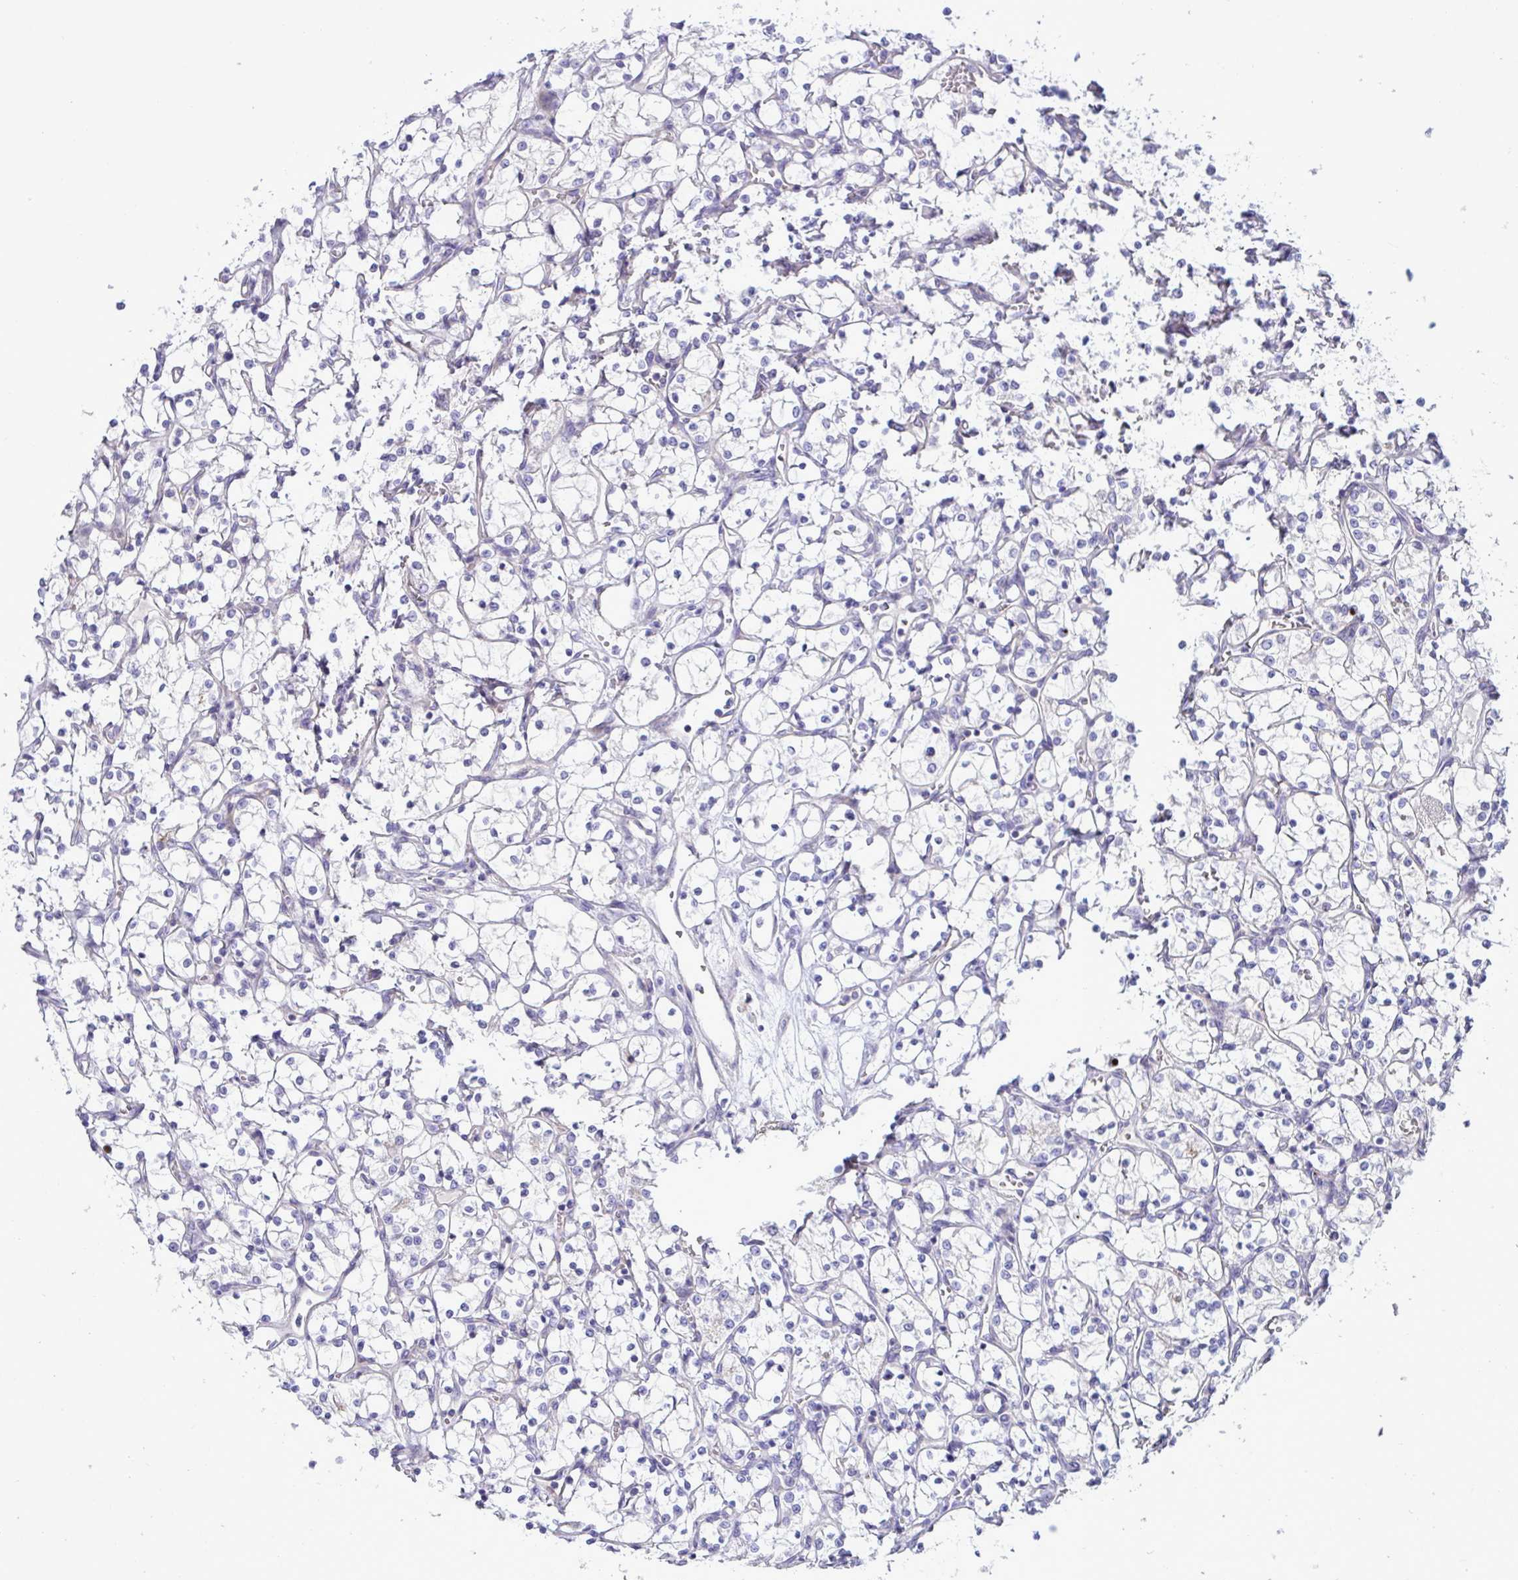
{"staining": {"intensity": "negative", "quantity": "none", "location": "none"}, "tissue": "renal cancer", "cell_type": "Tumor cells", "image_type": "cancer", "snomed": [{"axis": "morphology", "description": "Adenocarcinoma, NOS"}, {"axis": "topography", "description": "Kidney"}], "caption": "Histopathology image shows no protein staining in tumor cells of renal adenocarcinoma tissue.", "gene": "FAM86B1", "patient": {"sex": "female", "age": 69}}